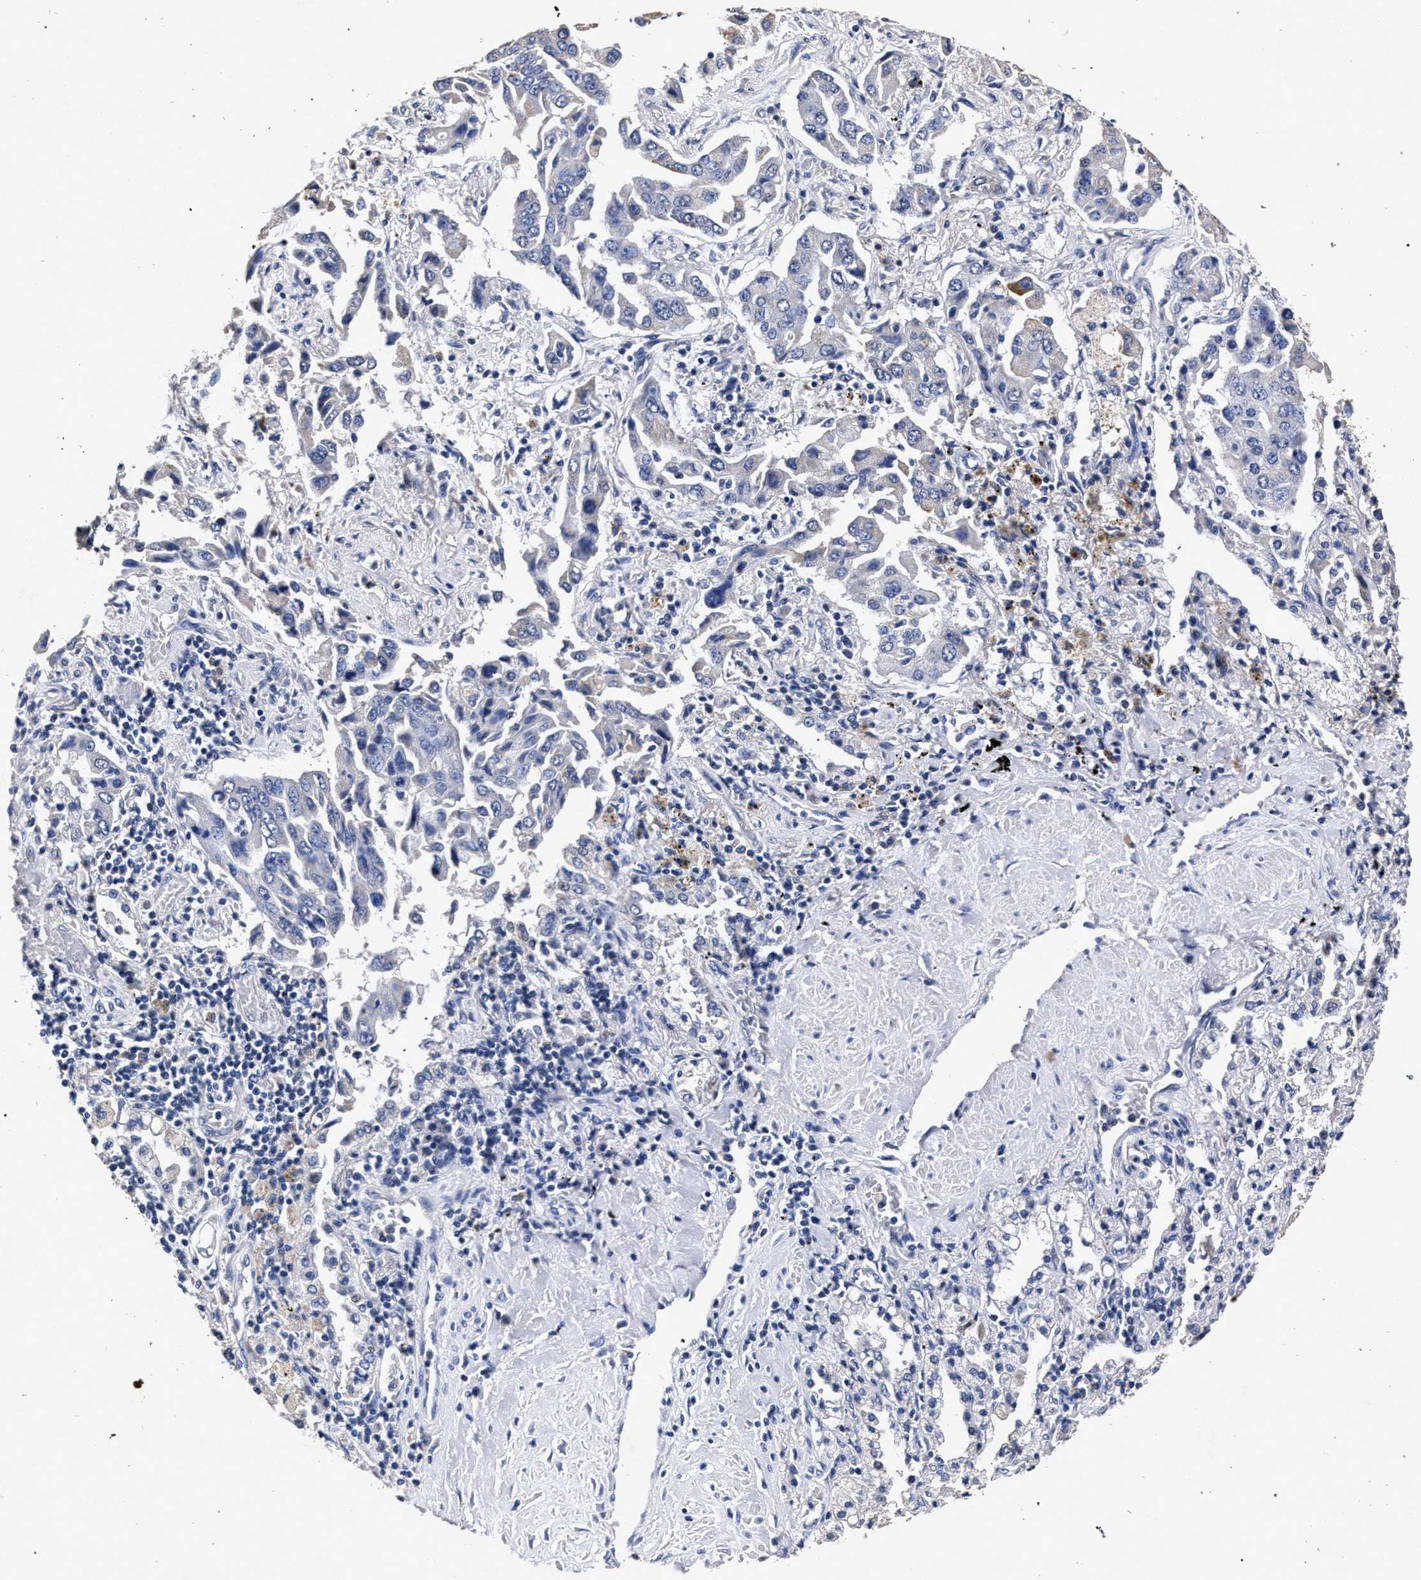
{"staining": {"intensity": "negative", "quantity": "none", "location": "none"}, "tissue": "lung cancer", "cell_type": "Tumor cells", "image_type": "cancer", "snomed": [{"axis": "morphology", "description": "Adenocarcinoma, NOS"}, {"axis": "topography", "description": "Lung"}], "caption": "Immunohistochemistry image of neoplastic tissue: lung adenocarcinoma stained with DAB (3,3'-diaminobenzidine) exhibits no significant protein staining in tumor cells.", "gene": "ATP1A2", "patient": {"sex": "female", "age": 65}}